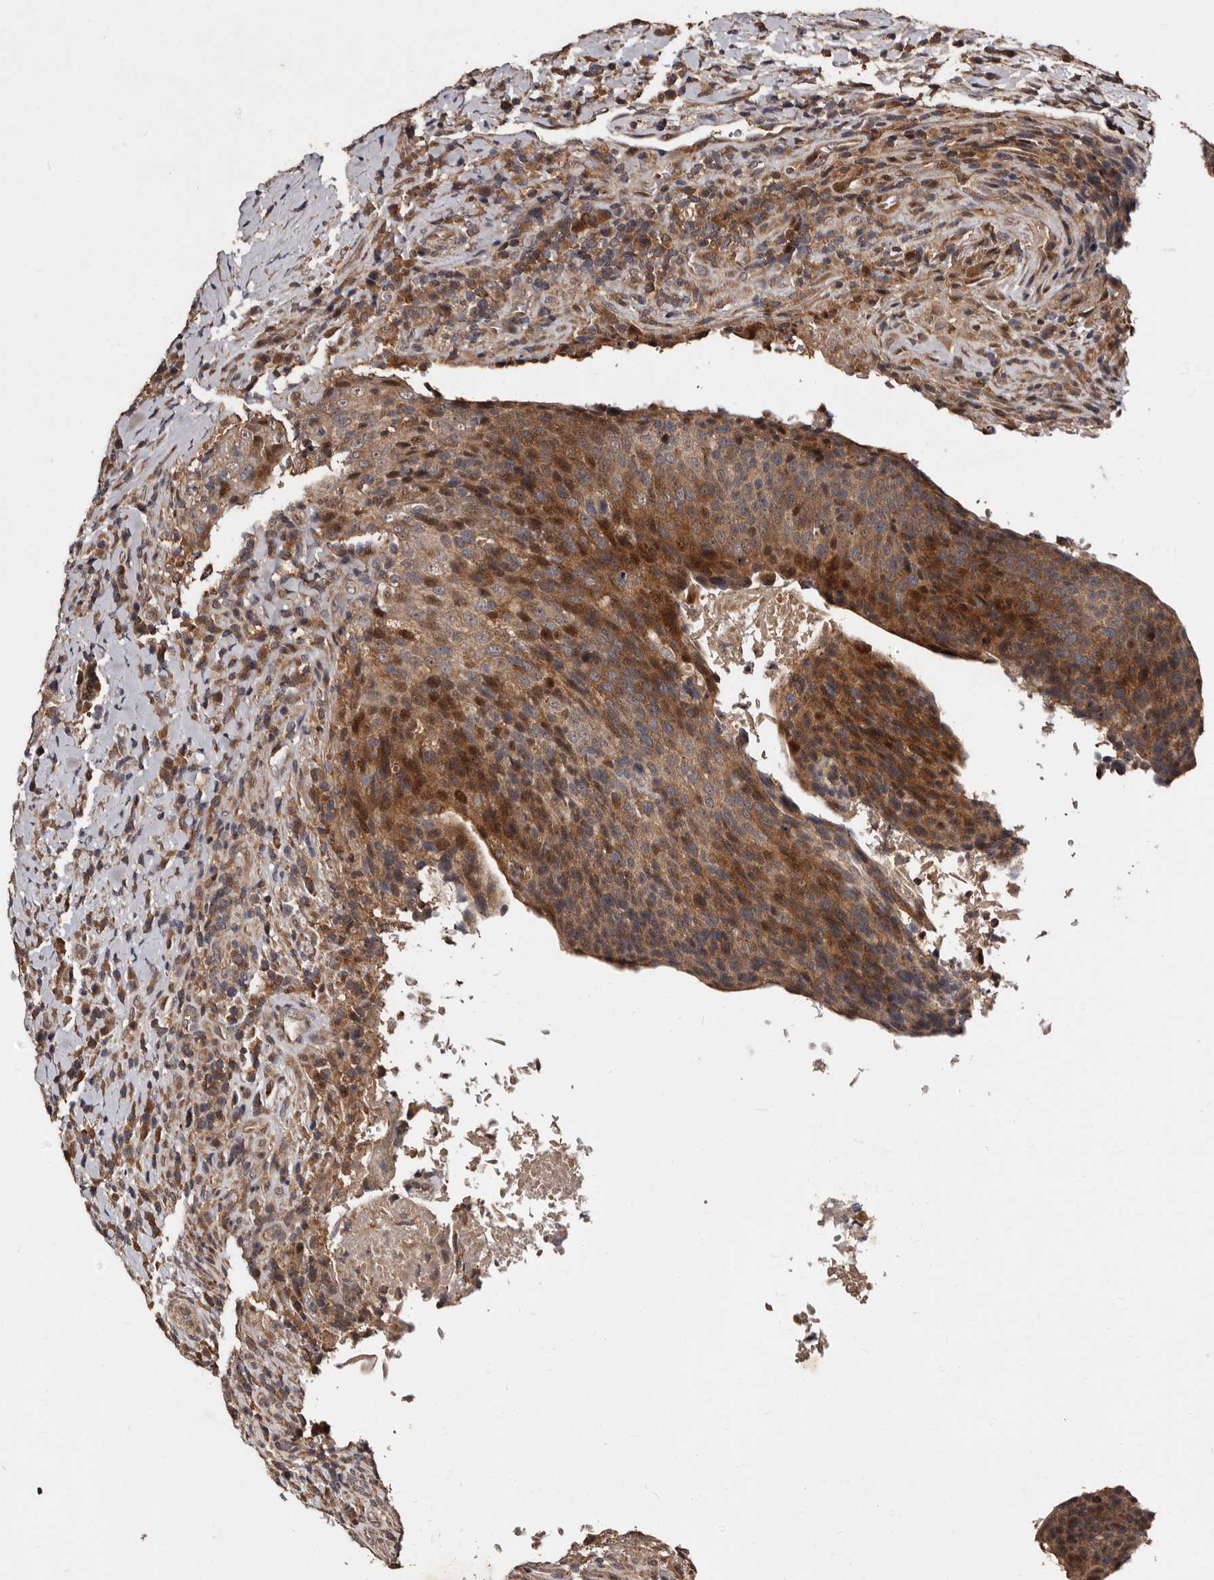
{"staining": {"intensity": "moderate", "quantity": ">75%", "location": "cytoplasmic/membranous,nuclear"}, "tissue": "head and neck cancer", "cell_type": "Tumor cells", "image_type": "cancer", "snomed": [{"axis": "morphology", "description": "Squamous cell carcinoma, NOS"}, {"axis": "morphology", "description": "Squamous cell carcinoma, metastatic, NOS"}, {"axis": "topography", "description": "Lymph node"}, {"axis": "topography", "description": "Head-Neck"}], "caption": "About >75% of tumor cells in human head and neck squamous cell carcinoma demonstrate moderate cytoplasmic/membranous and nuclear protein staining as visualized by brown immunohistochemical staining.", "gene": "MKRN3", "patient": {"sex": "male", "age": 62}}